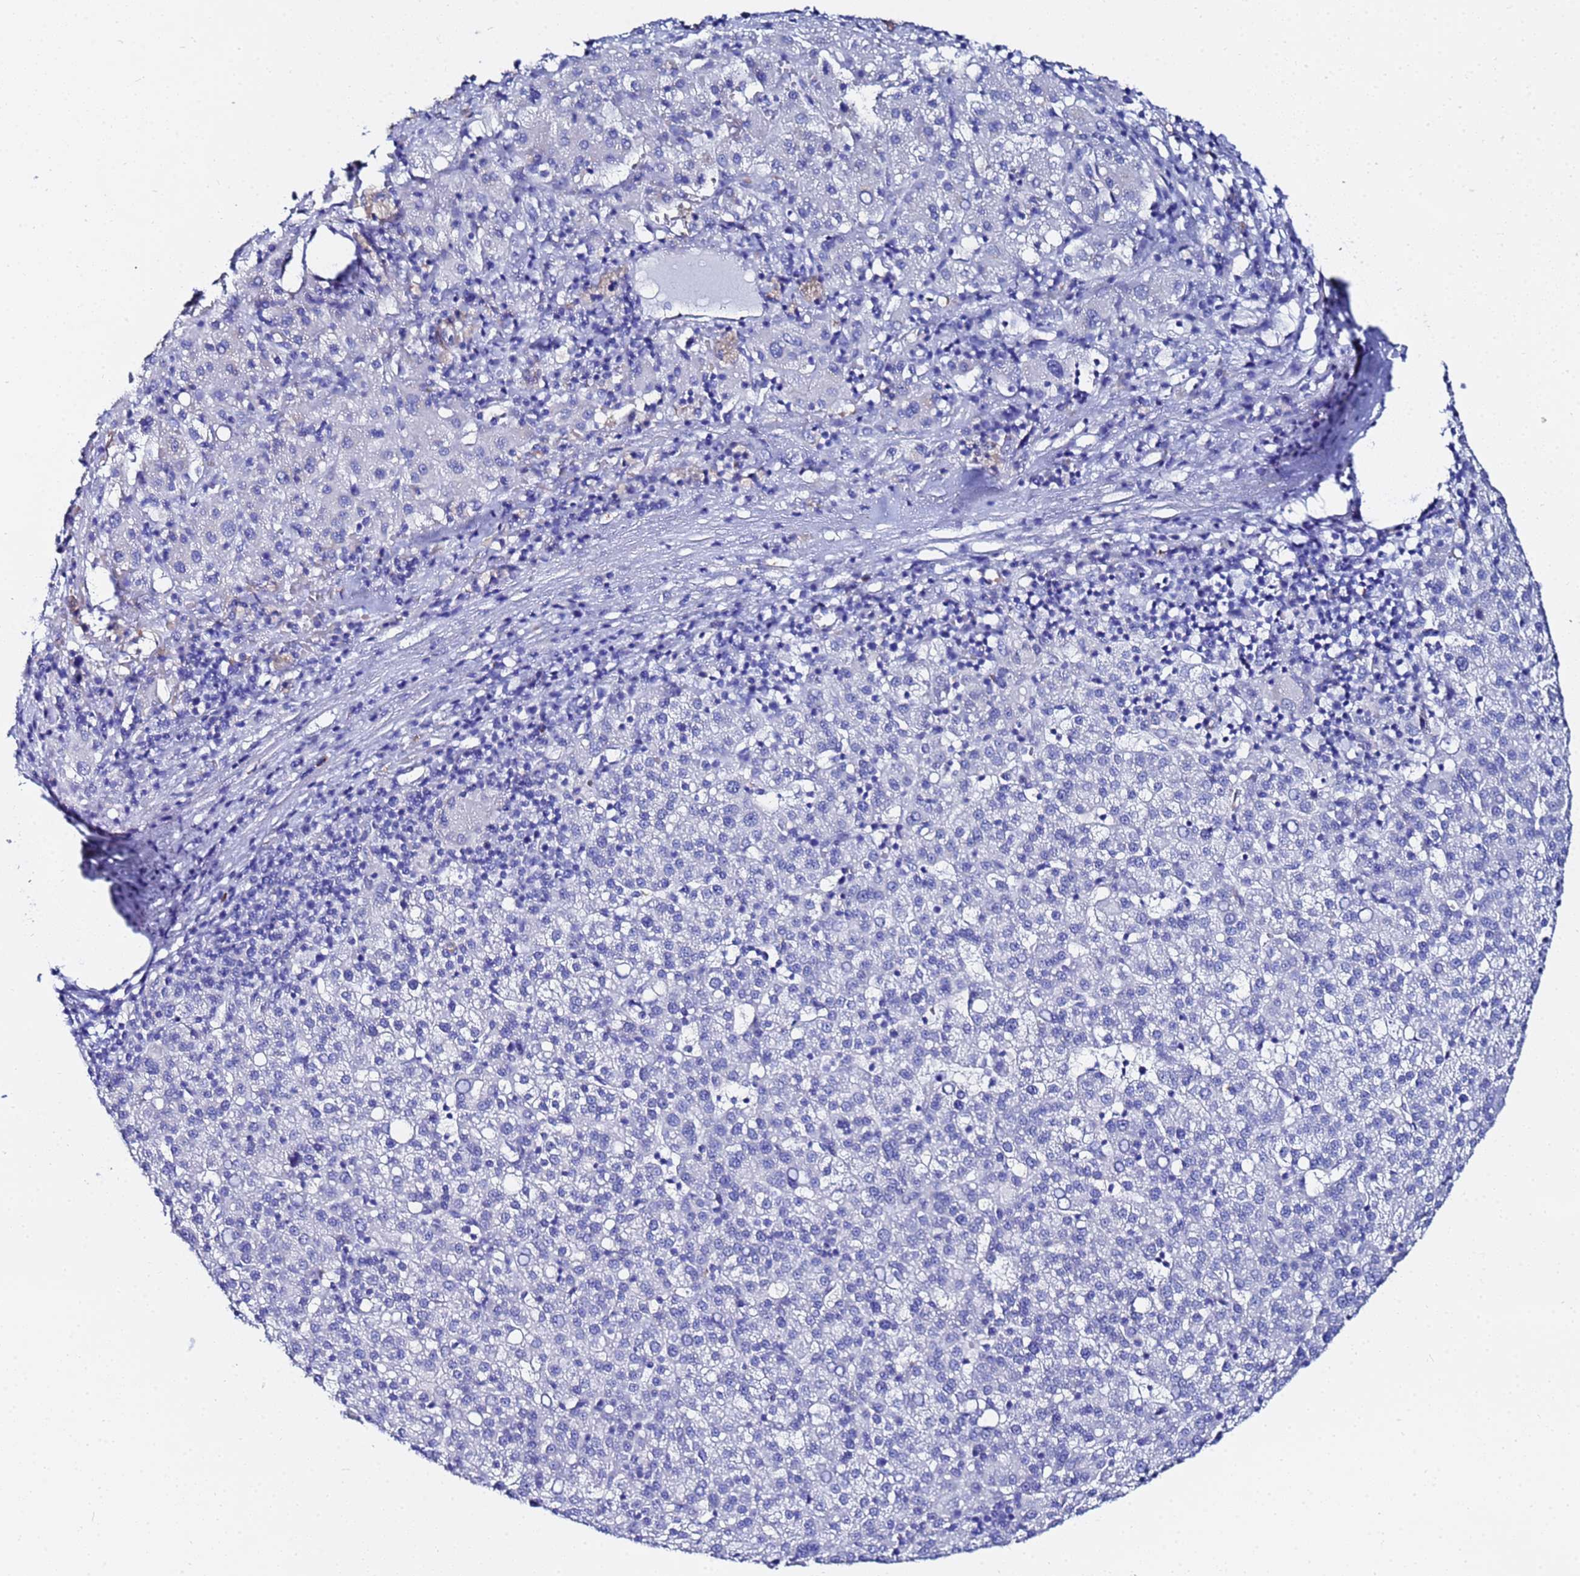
{"staining": {"intensity": "negative", "quantity": "none", "location": "none"}, "tissue": "liver cancer", "cell_type": "Tumor cells", "image_type": "cancer", "snomed": [{"axis": "morphology", "description": "Carcinoma, Hepatocellular, NOS"}, {"axis": "topography", "description": "Liver"}], "caption": "A micrograph of human liver cancer (hepatocellular carcinoma) is negative for staining in tumor cells.", "gene": "ZNF26", "patient": {"sex": "female", "age": 58}}